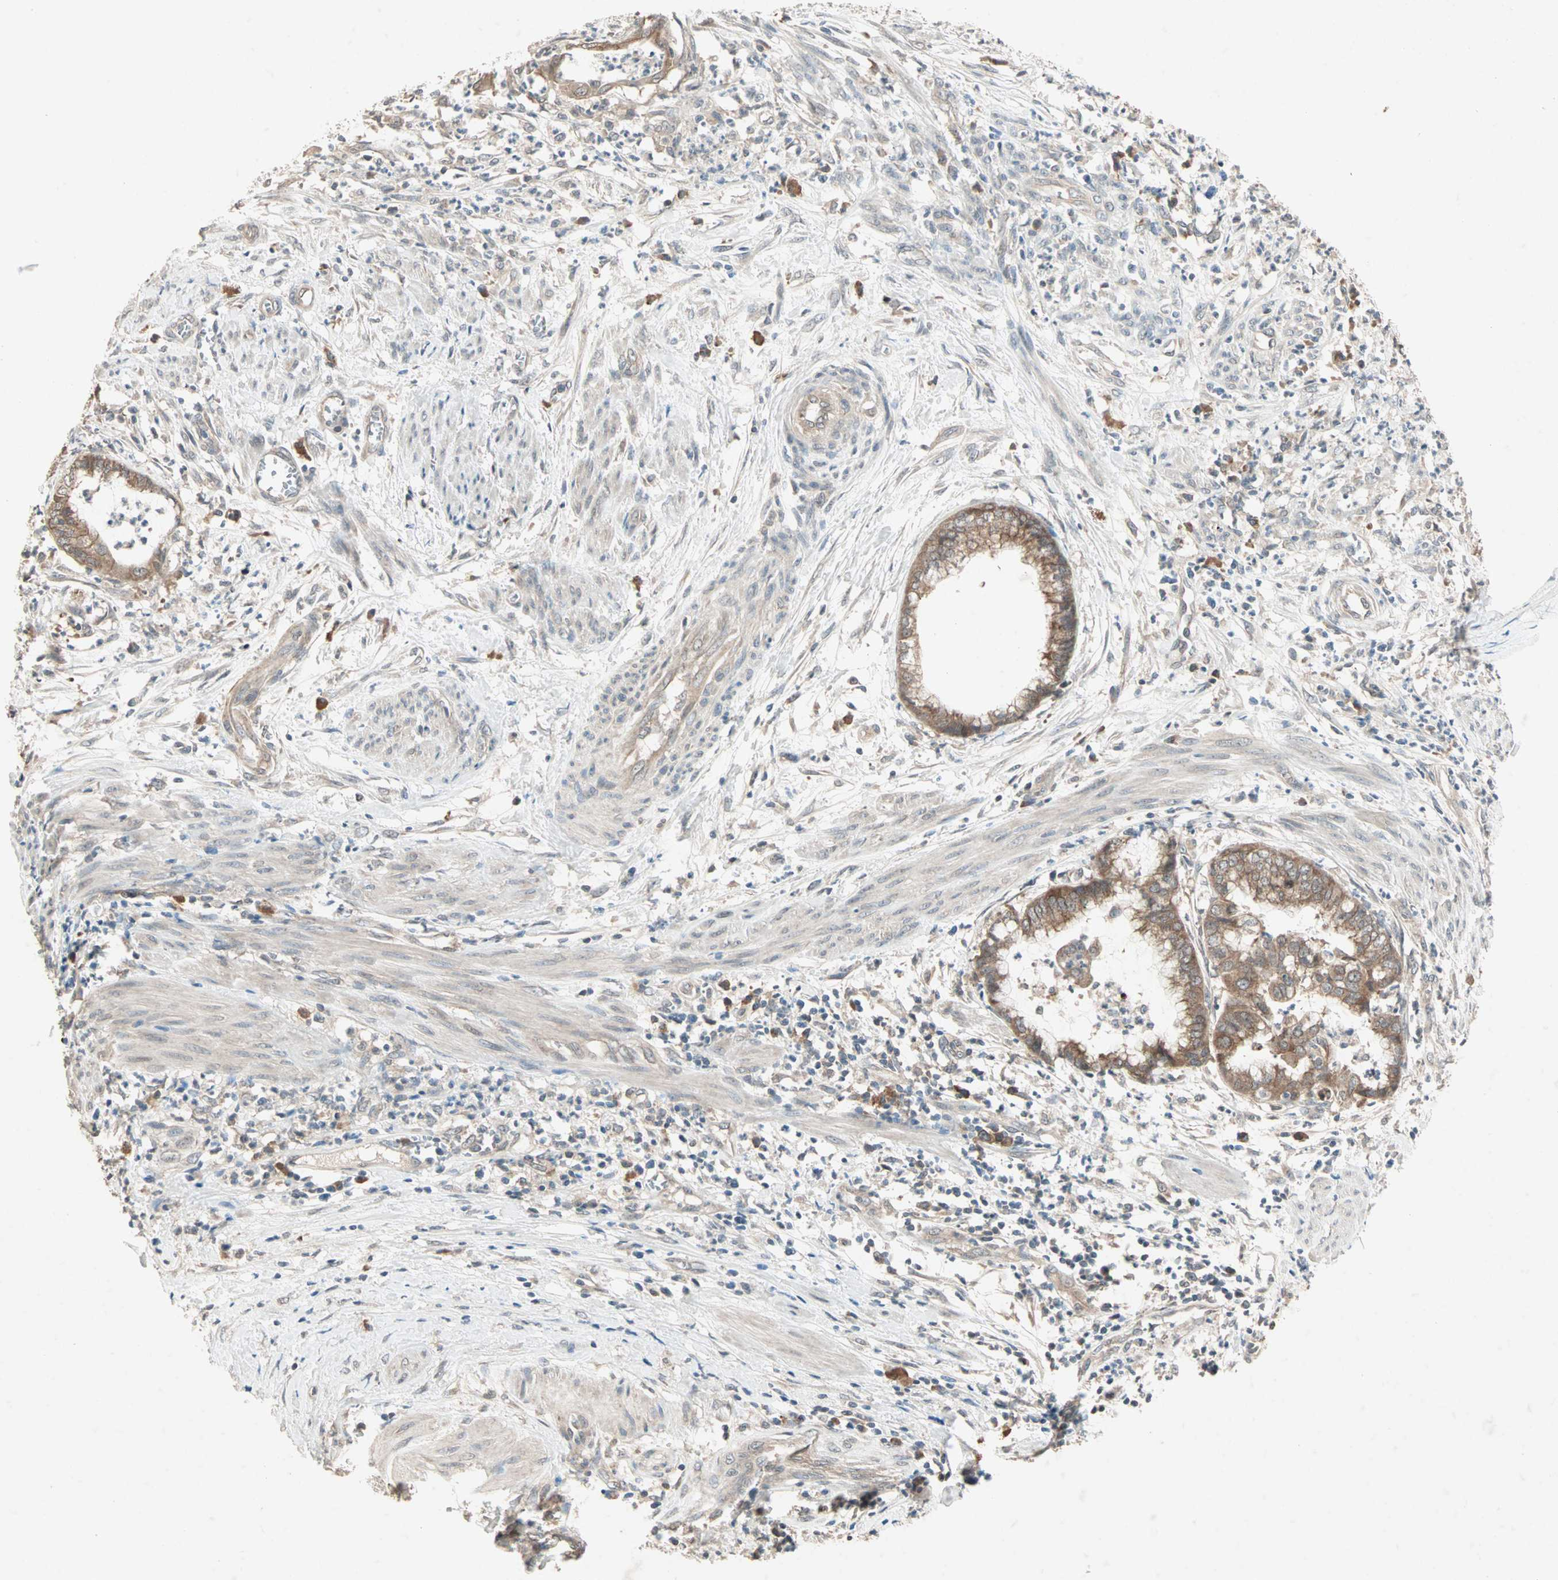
{"staining": {"intensity": "moderate", "quantity": ">75%", "location": "cytoplasmic/membranous"}, "tissue": "endometrial cancer", "cell_type": "Tumor cells", "image_type": "cancer", "snomed": [{"axis": "morphology", "description": "Necrosis, NOS"}, {"axis": "morphology", "description": "Adenocarcinoma, NOS"}, {"axis": "topography", "description": "Endometrium"}], "caption": "Immunohistochemistry (IHC) of endometrial cancer reveals medium levels of moderate cytoplasmic/membranous staining in about >75% of tumor cells.", "gene": "TTF2", "patient": {"sex": "female", "age": 79}}